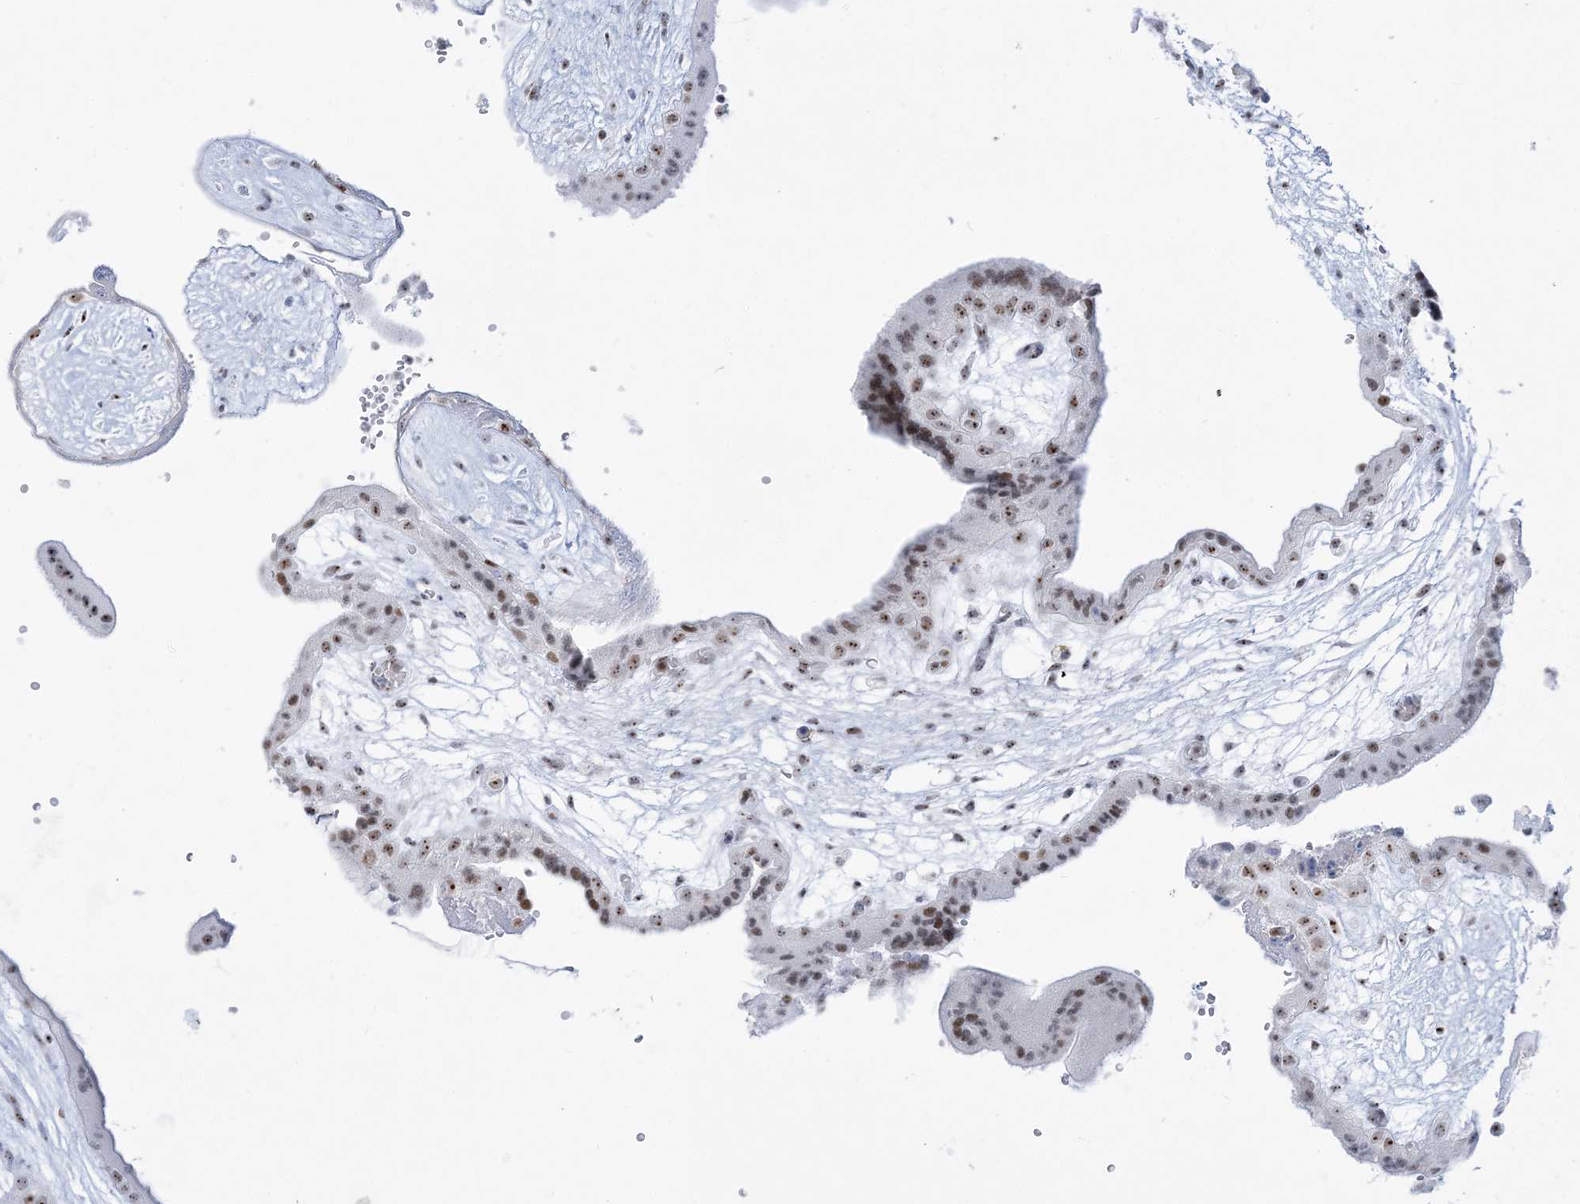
{"staining": {"intensity": "moderate", "quantity": ">75%", "location": "nuclear"}, "tissue": "placenta", "cell_type": "Decidual cells", "image_type": "normal", "snomed": [{"axis": "morphology", "description": "Normal tissue, NOS"}, {"axis": "topography", "description": "Placenta"}], "caption": "This is an image of IHC staining of normal placenta, which shows moderate staining in the nuclear of decidual cells.", "gene": "DDX21", "patient": {"sex": "female", "age": 18}}